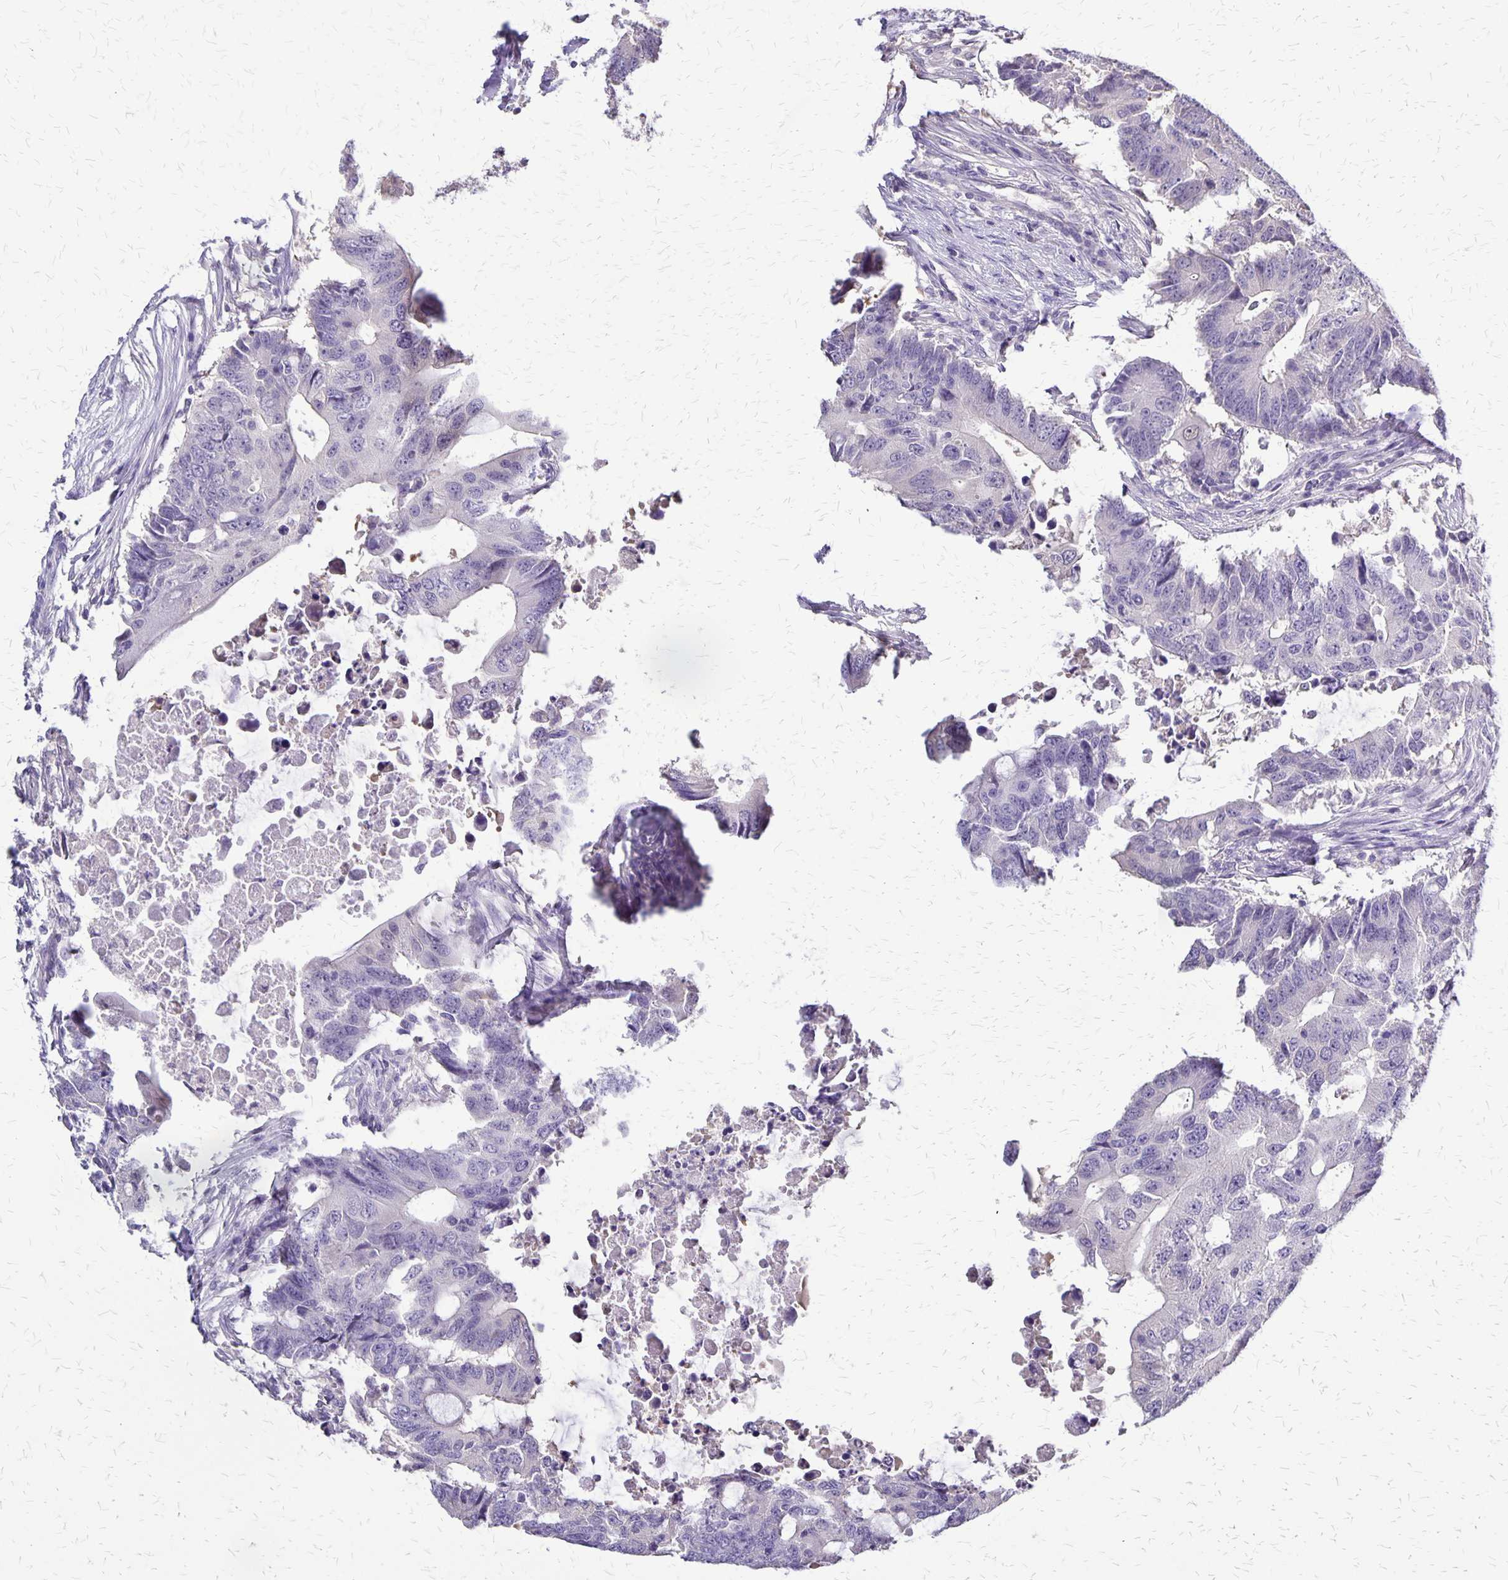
{"staining": {"intensity": "negative", "quantity": "none", "location": "none"}, "tissue": "colorectal cancer", "cell_type": "Tumor cells", "image_type": "cancer", "snomed": [{"axis": "morphology", "description": "Adenocarcinoma, NOS"}, {"axis": "topography", "description": "Colon"}], "caption": "DAB (3,3'-diaminobenzidine) immunohistochemical staining of colorectal cancer (adenocarcinoma) demonstrates no significant positivity in tumor cells.", "gene": "SI", "patient": {"sex": "male", "age": 71}}